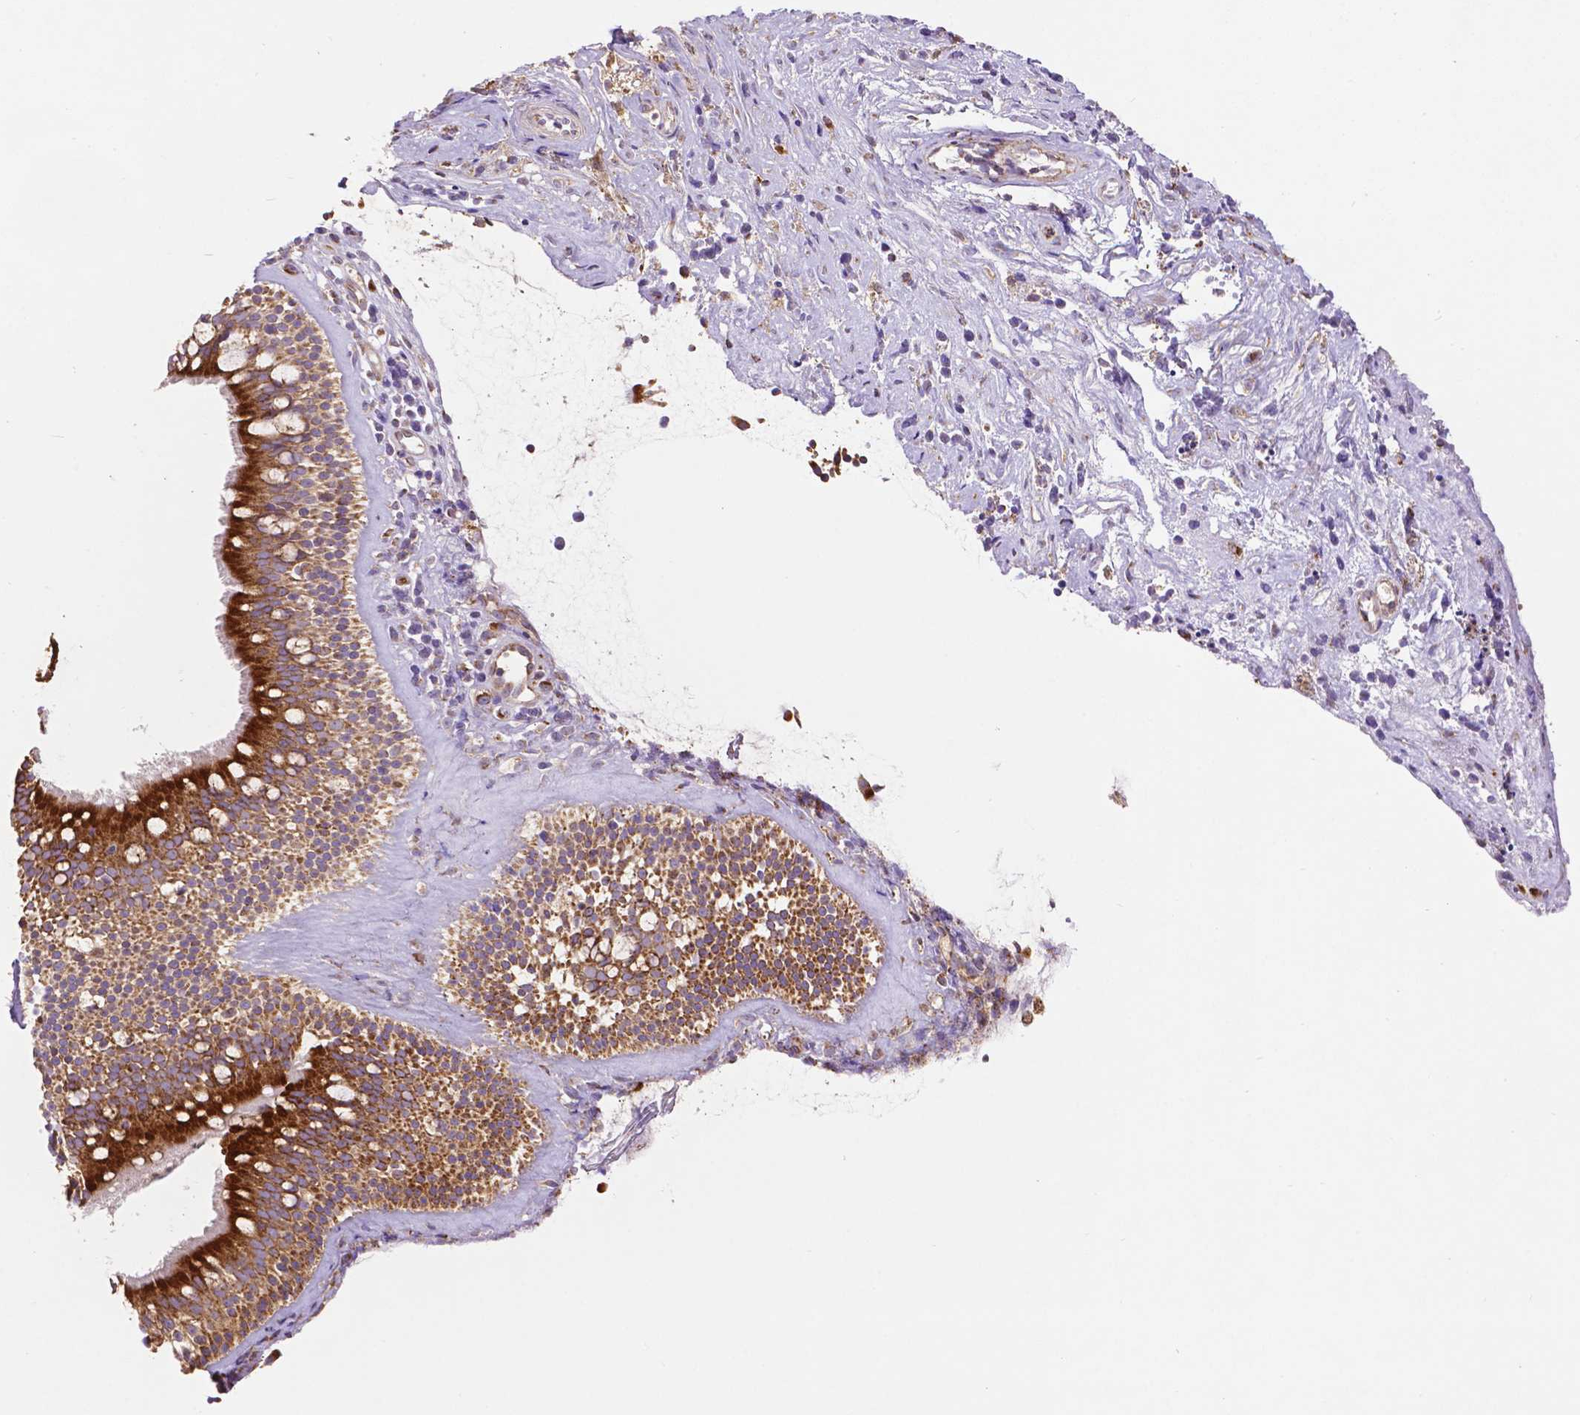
{"staining": {"intensity": "strong", "quantity": ">75%", "location": "cytoplasmic/membranous"}, "tissue": "nasopharynx", "cell_type": "Respiratory epithelial cells", "image_type": "normal", "snomed": [{"axis": "morphology", "description": "Normal tissue, NOS"}, {"axis": "topography", "description": "Nasopharynx"}], "caption": "Strong cytoplasmic/membranous expression for a protein is seen in approximately >75% of respiratory epithelial cells of benign nasopharynx using immunohistochemistry (IHC).", "gene": "ILVBL", "patient": {"sex": "male", "age": 68}}